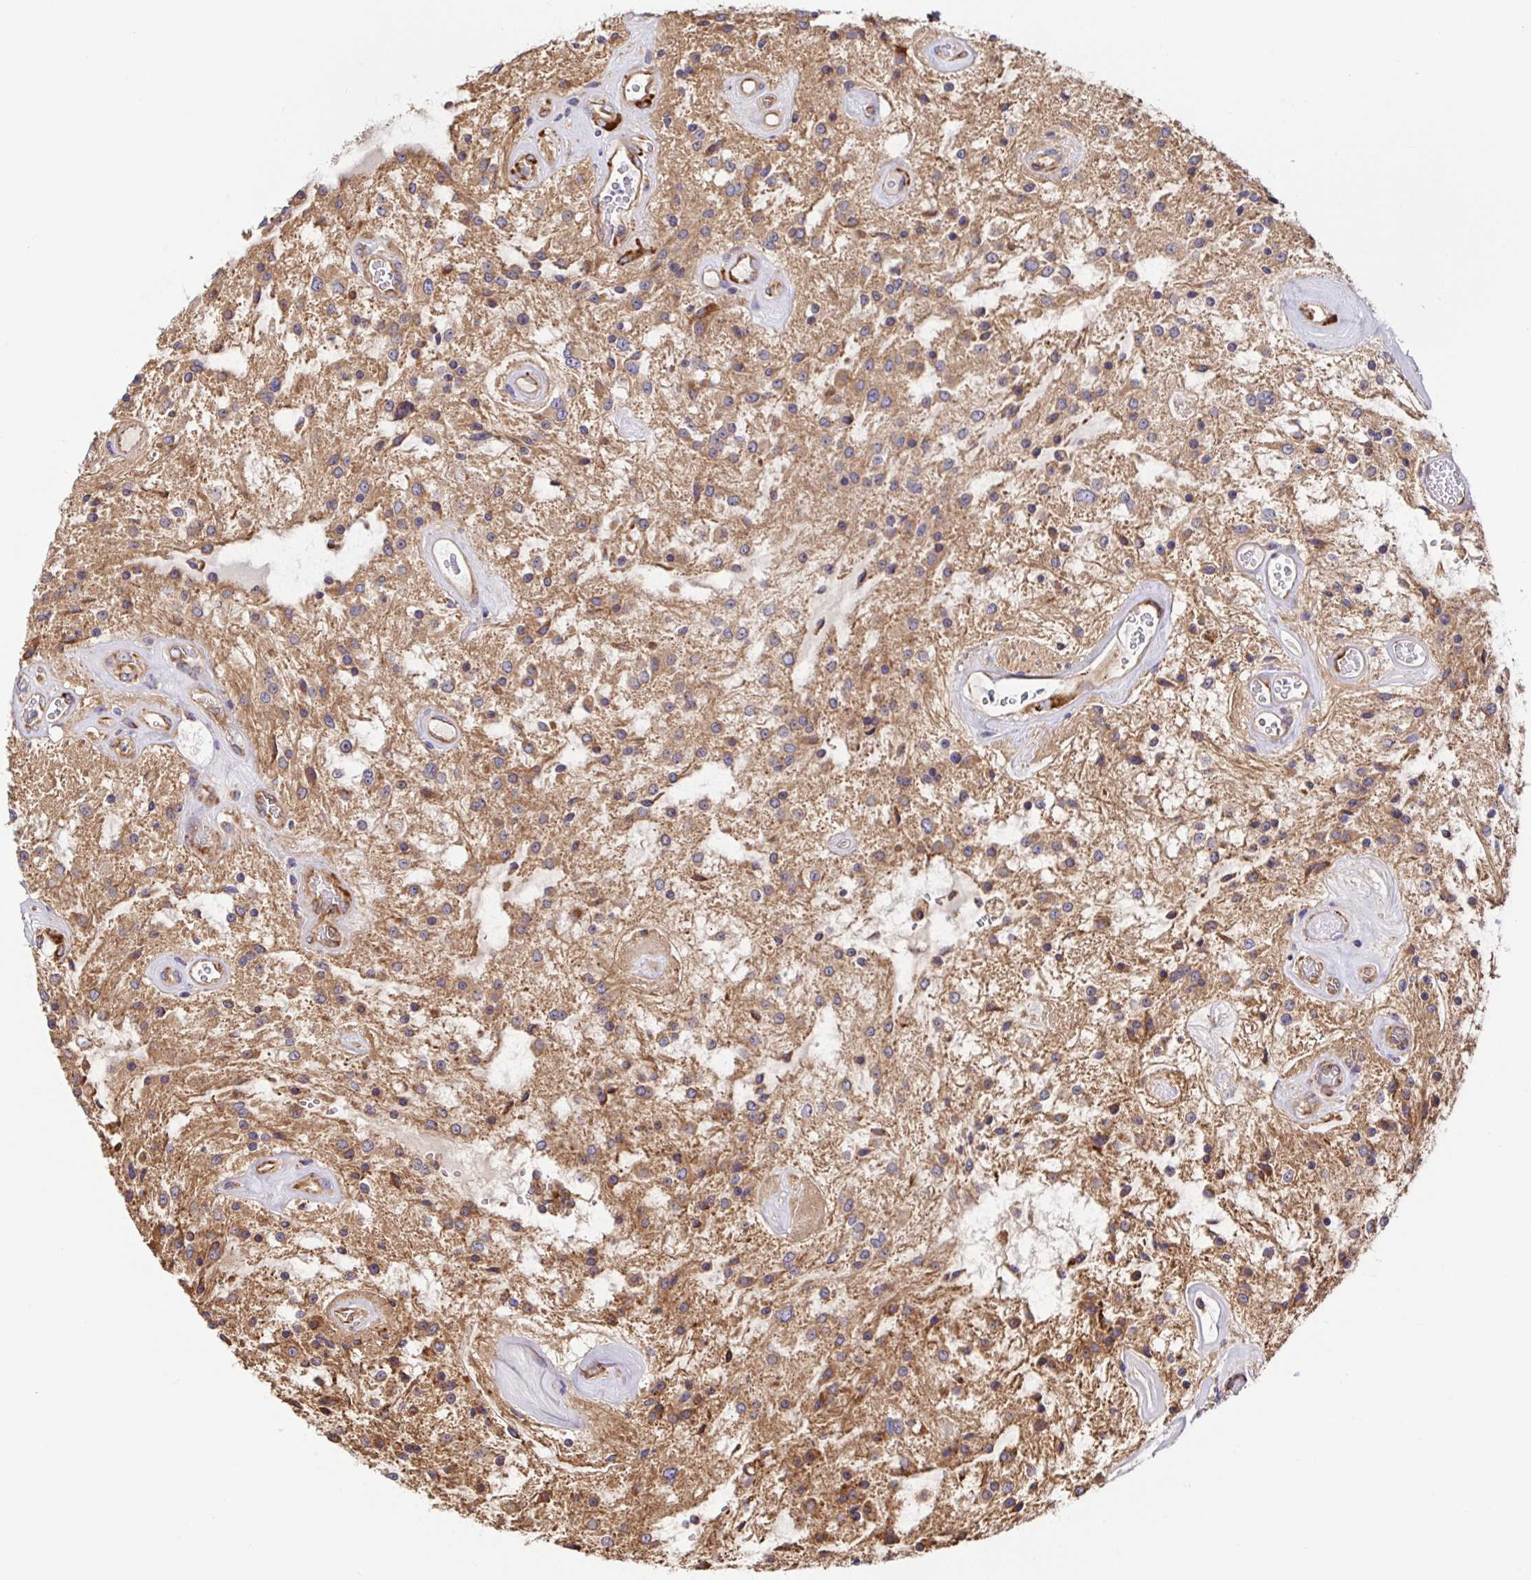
{"staining": {"intensity": "moderate", "quantity": ">75%", "location": "cytoplasmic/membranous"}, "tissue": "glioma", "cell_type": "Tumor cells", "image_type": "cancer", "snomed": [{"axis": "morphology", "description": "Glioma, malignant, Low grade"}, {"axis": "topography", "description": "Cerebellum"}], "caption": "A histopathology image showing moderate cytoplasmic/membranous expression in approximately >75% of tumor cells in glioma, as visualized by brown immunohistochemical staining.", "gene": "MAOA", "patient": {"sex": "female", "age": 14}}